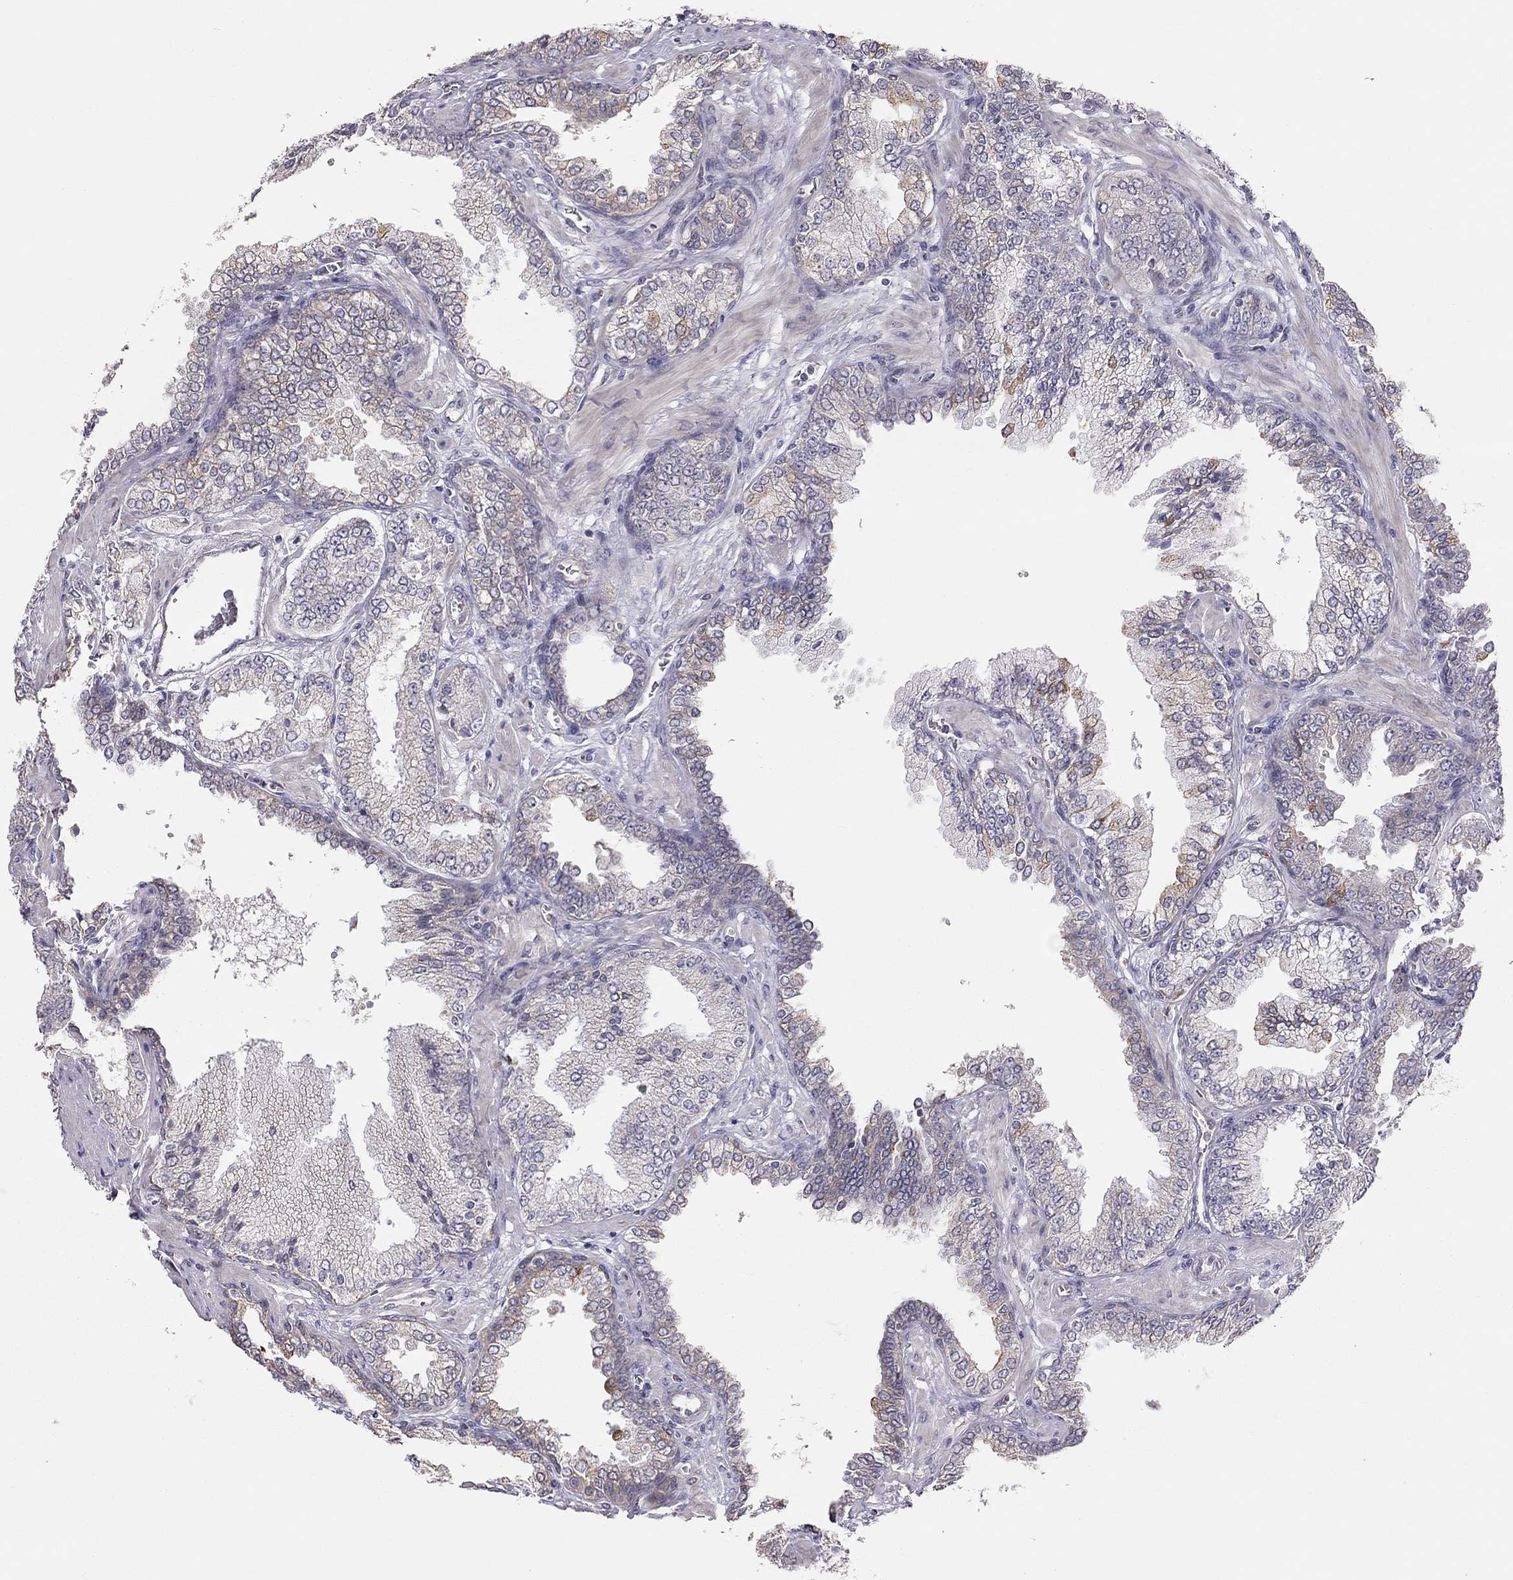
{"staining": {"intensity": "weak", "quantity": "<25%", "location": "cytoplasmic/membranous"}, "tissue": "prostate cancer", "cell_type": "Tumor cells", "image_type": "cancer", "snomed": [{"axis": "morphology", "description": "Adenocarcinoma, NOS"}, {"axis": "topography", "description": "Prostate"}], "caption": "Prostate cancer stained for a protein using IHC reveals no positivity tumor cells.", "gene": "LRIT3", "patient": {"sex": "male", "age": 64}}